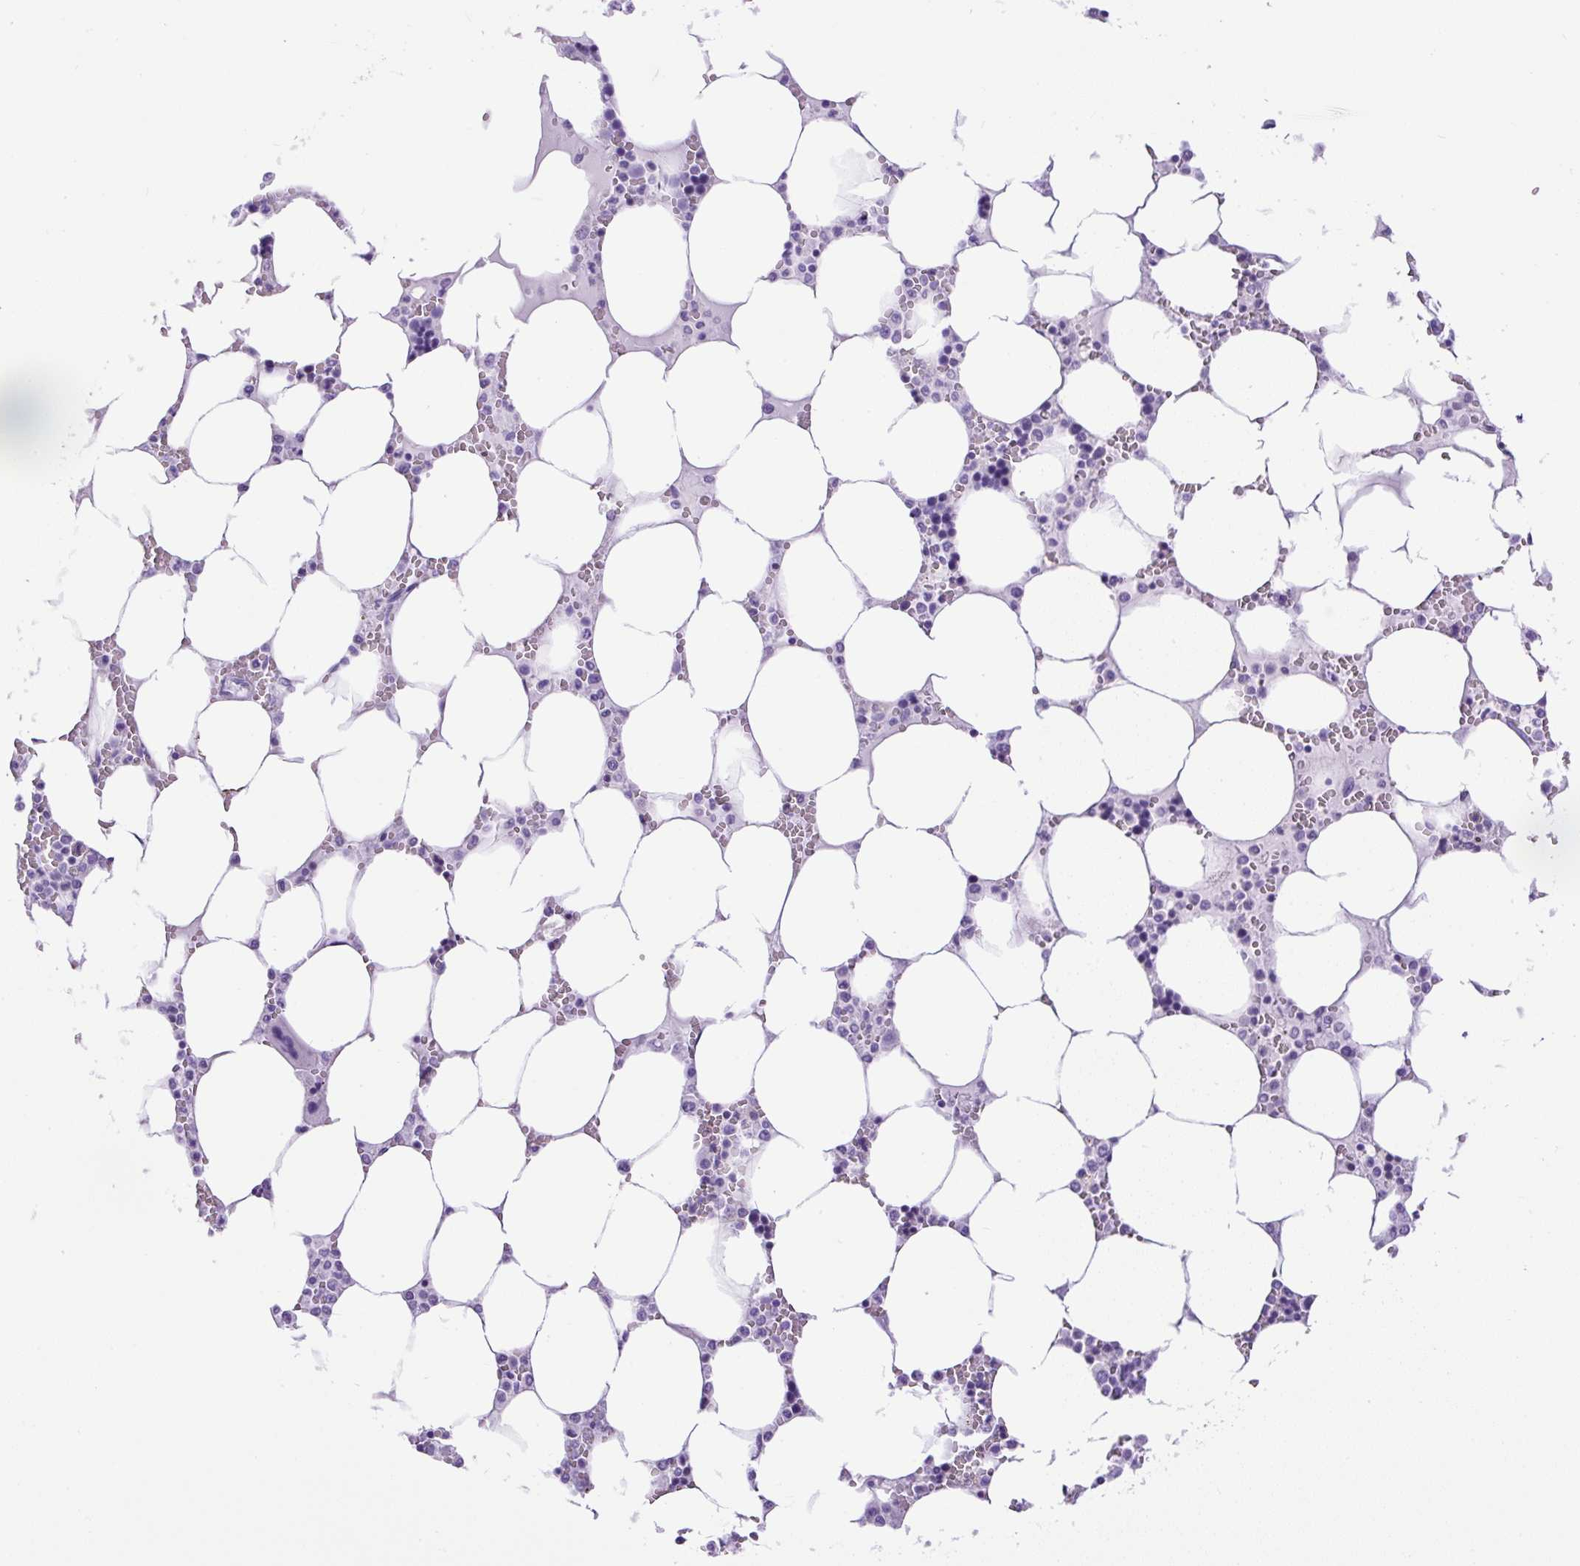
{"staining": {"intensity": "negative", "quantity": "none", "location": "none"}, "tissue": "bone marrow", "cell_type": "Hematopoietic cells", "image_type": "normal", "snomed": [{"axis": "morphology", "description": "Normal tissue, NOS"}, {"axis": "topography", "description": "Bone marrow"}], "caption": "Immunohistochemistry image of unremarkable bone marrow: human bone marrow stained with DAB displays no significant protein positivity in hematopoietic cells. (Brightfield microscopy of DAB immunohistochemistry at high magnification).", "gene": "CEL", "patient": {"sex": "male", "age": 64}}